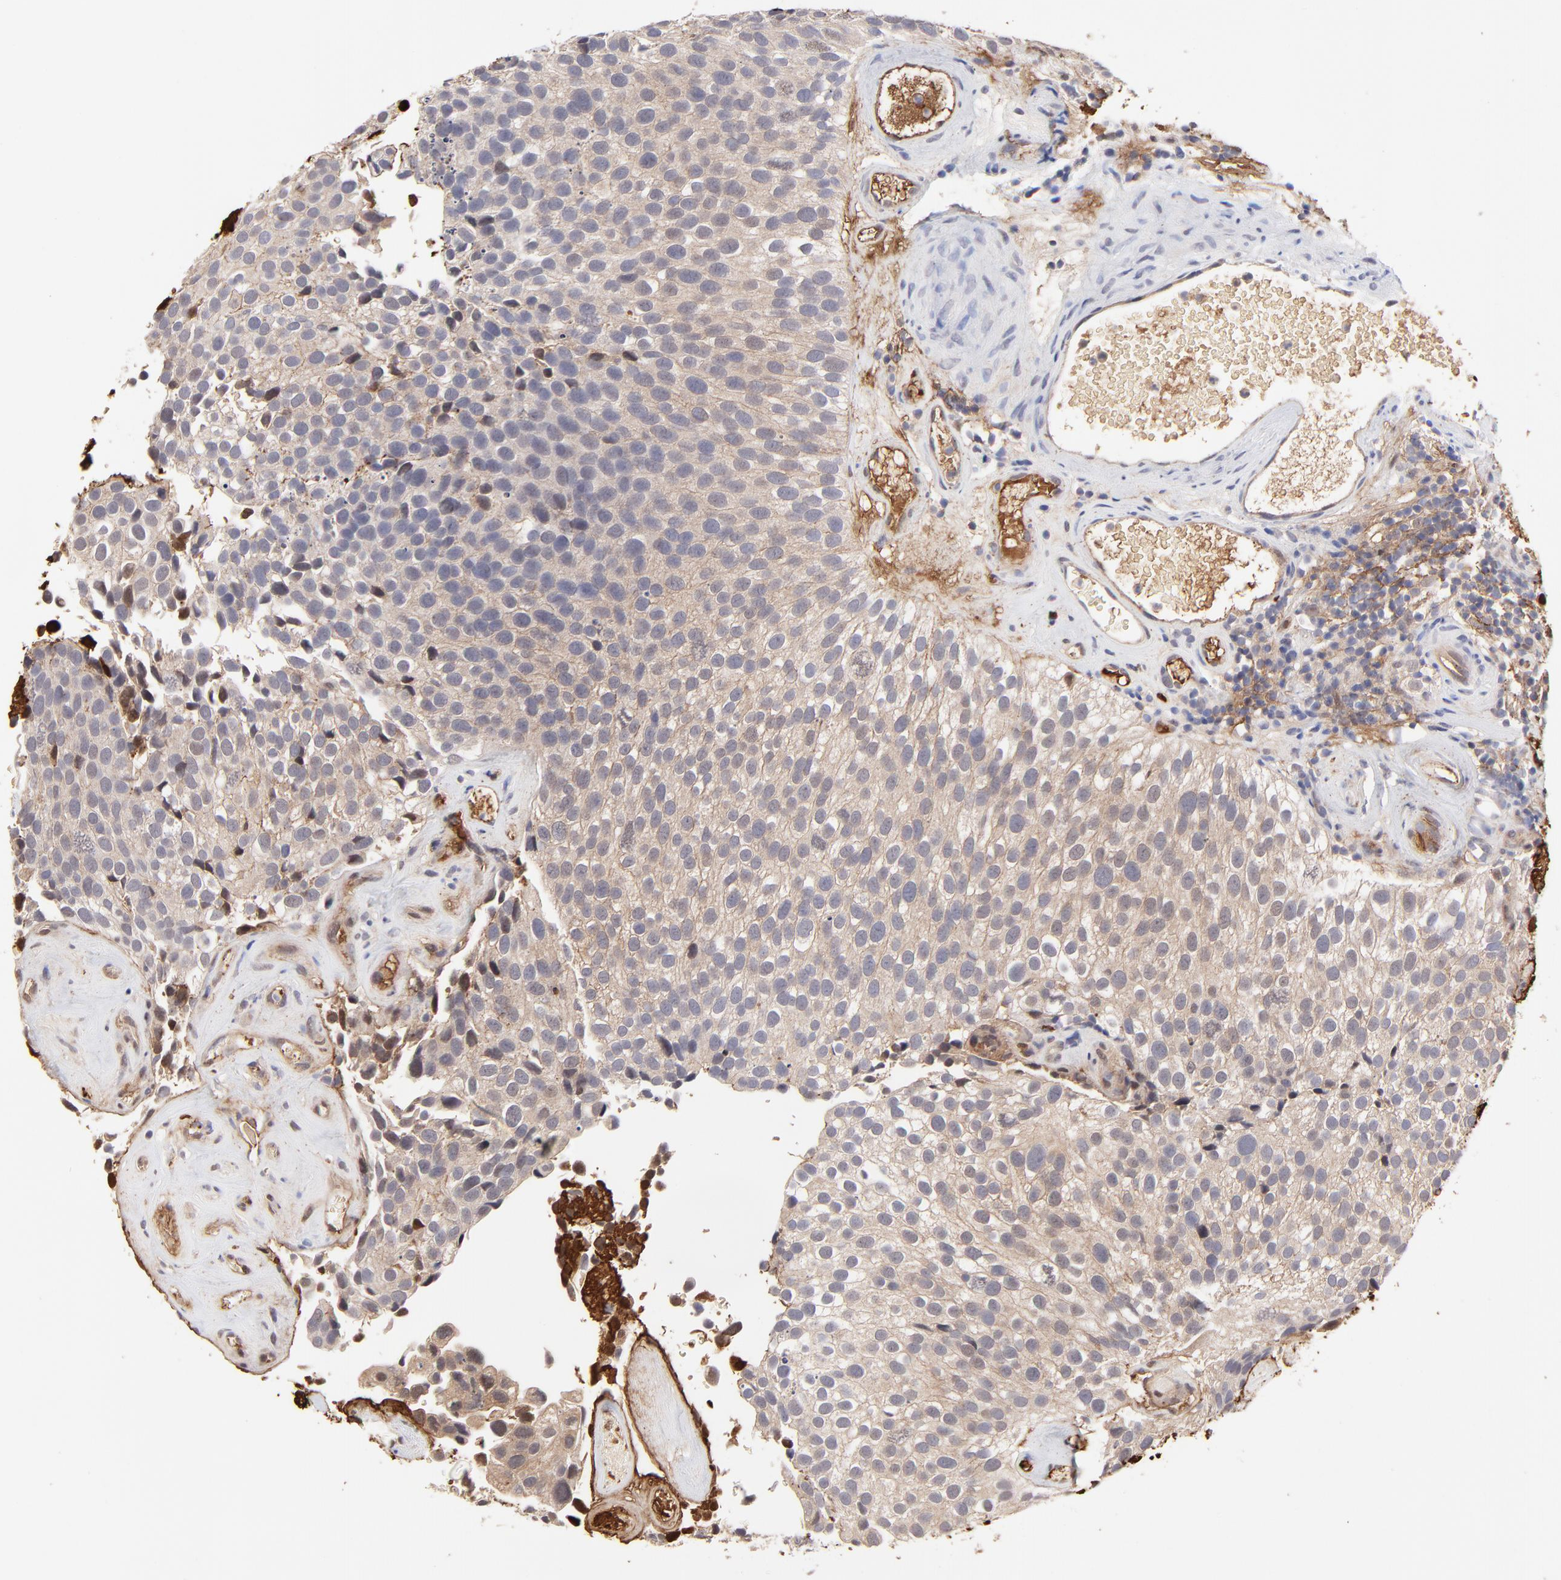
{"staining": {"intensity": "weak", "quantity": "25%-75%", "location": "cytoplasmic/membranous,nuclear"}, "tissue": "urothelial cancer", "cell_type": "Tumor cells", "image_type": "cancer", "snomed": [{"axis": "morphology", "description": "Urothelial carcinoma, High grade"}, {"axis": "topography", "description": "Urinary bladder"}], "caption": "Weak cytoplasmic/membranous and nuclear protein positivity is present in about 25%-75% of tumor cells in urothelial carcinoma (high-grade).", "gene": "PSMD14", "patient": {"sex": "male", "age": 72}}